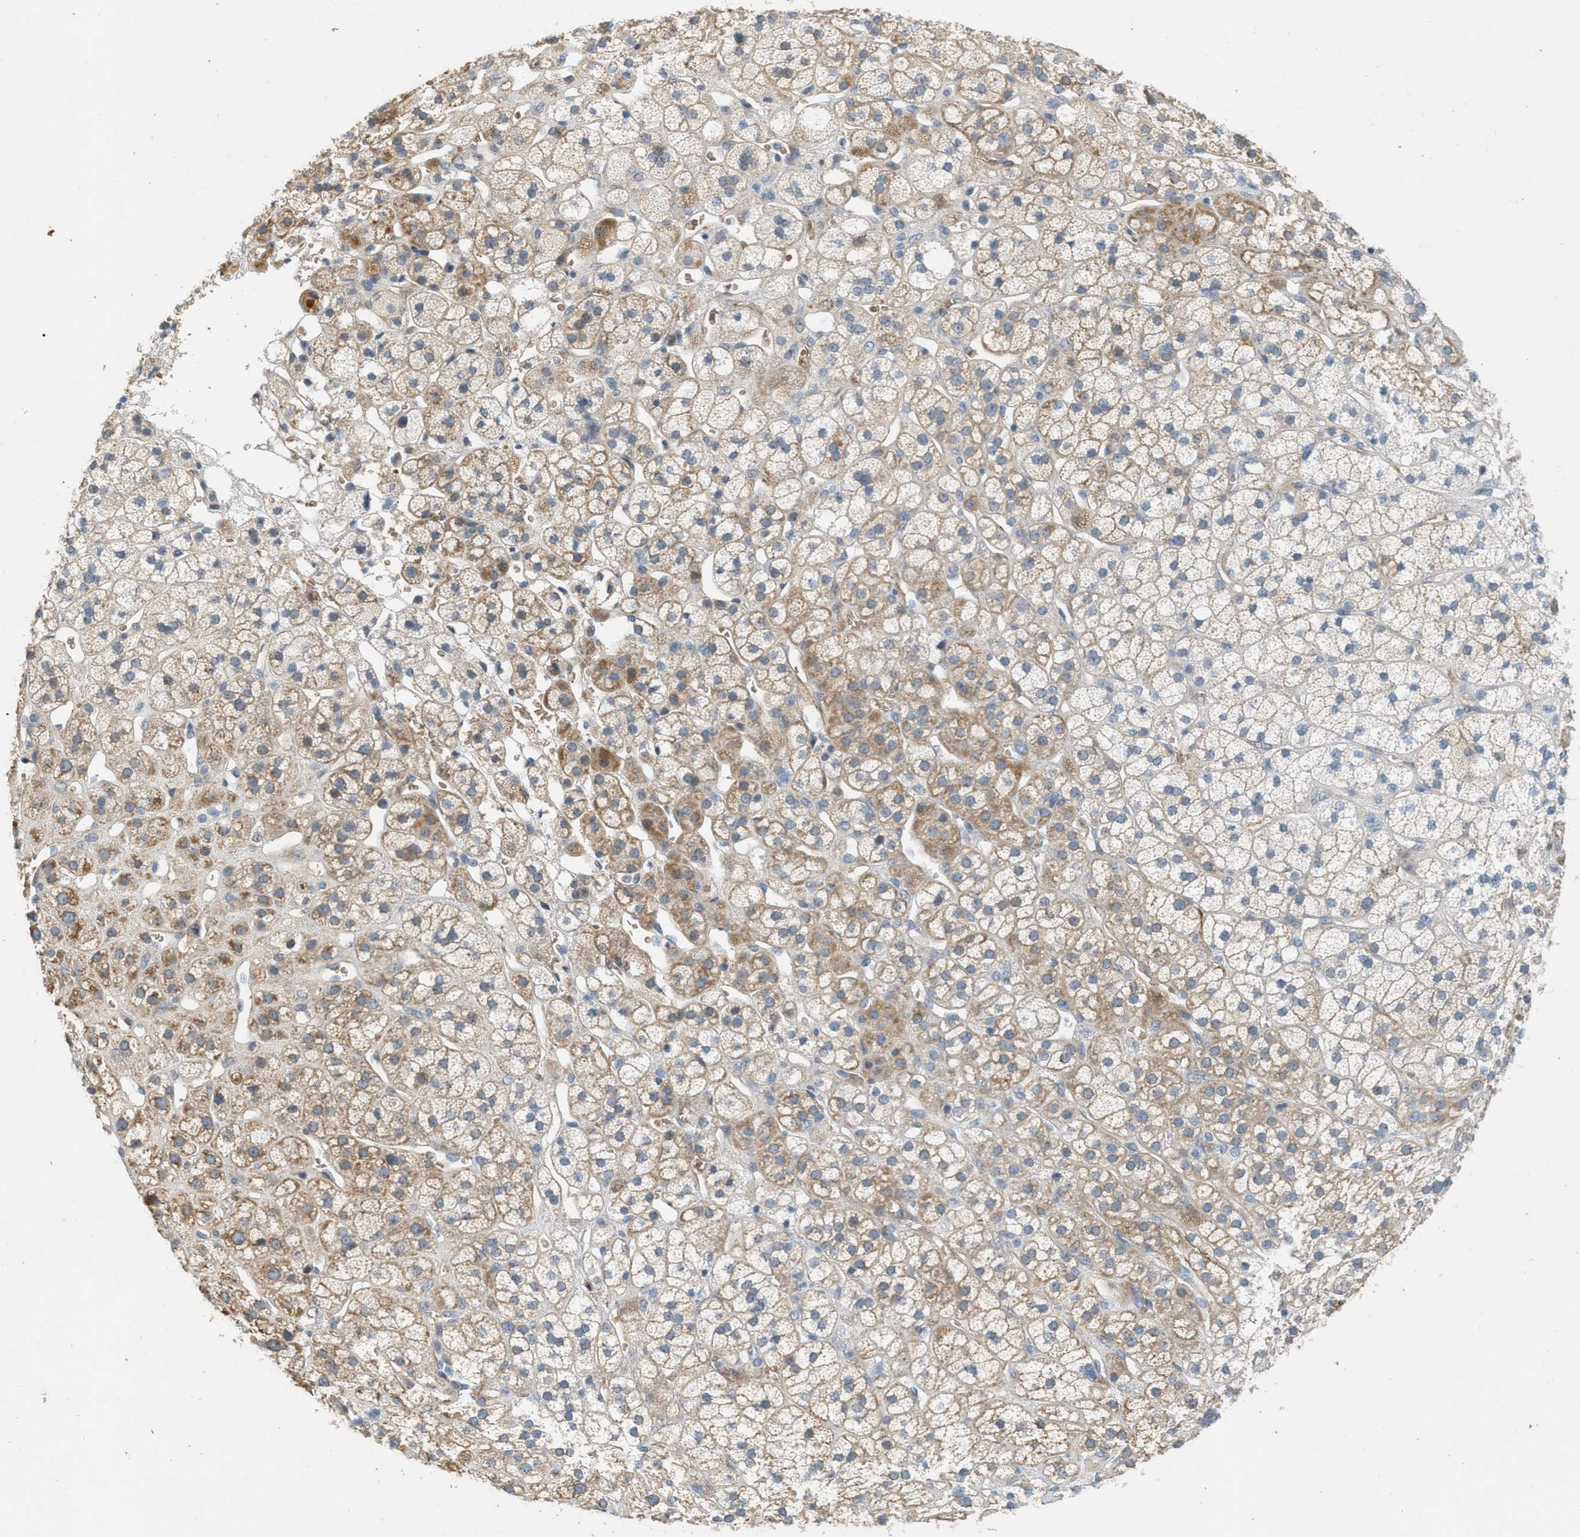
{"staining": {"intensity": "moderate", "quantity": ">75%", "location": "cytoplasmic/membranous"}, "tissue": "adrenal gland", "cell_type": "Glandular cells", "image_type": "normal", "snomed": [{"axis": "morphology", "description": "Normal tissue, NOS"}, {"axis": "topography", "description": "Adrenal gland"}], "caption": "Protein staining of normal adrenal gland demonstrates moderate cytoplasmic/membranous positivity in about >75% of glandular cells. (brown staining indicates protein expression, while blue staining denotes nuclei).", "gene": "MRS2", "patient": {"sex": "male", "age": 56}}